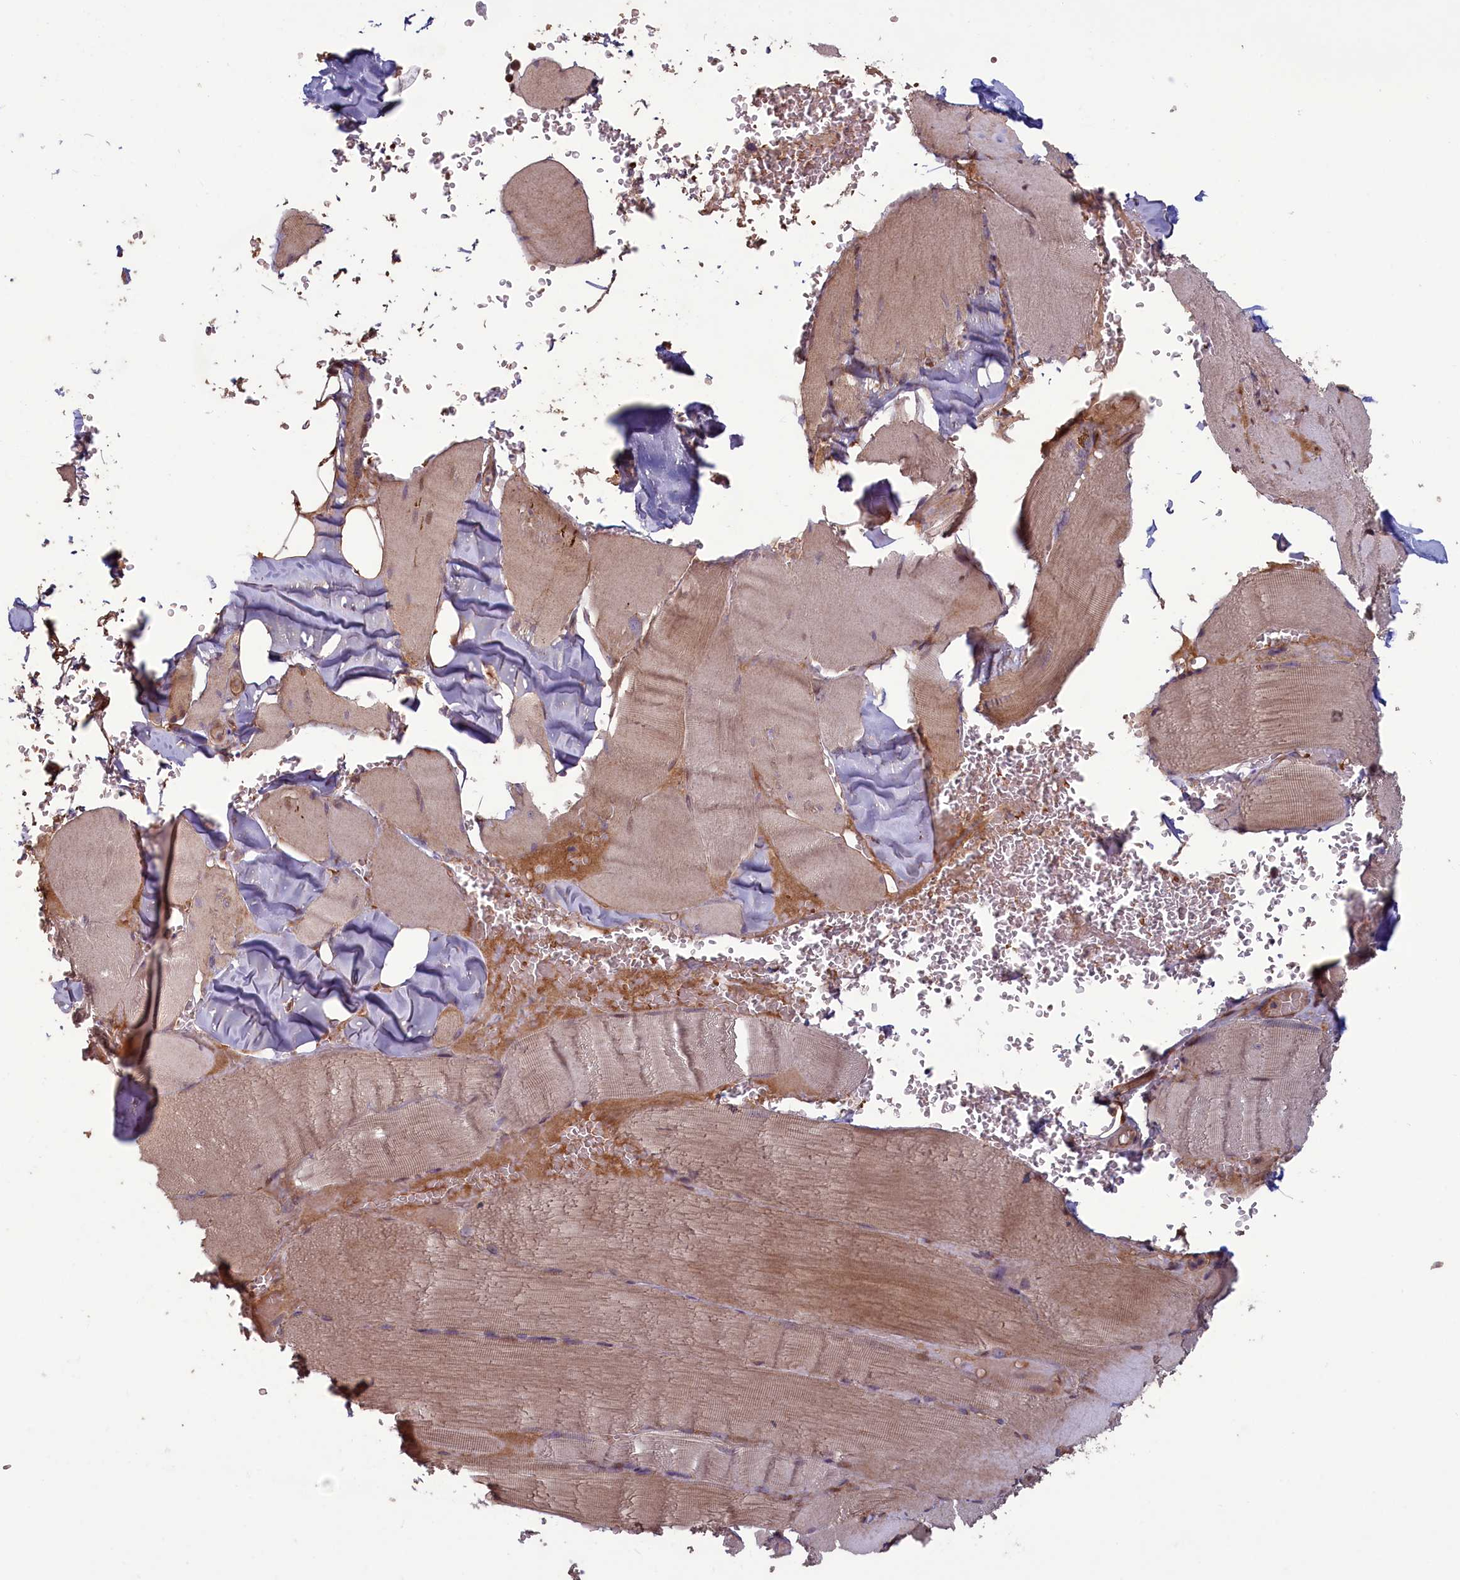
{"staining": {"intensity": "moderate", "quantity": "25%-75%", "location": "cytoplasmic/membranous"}, "tissue": "skeletal muscle", "cell_type": "Myocytes", "image_type": "normal", "snomed": [{"axis": "morphology", "description": "Normal tissue, NOS"}, {"axis": "topography", "description": "Skeletal muscle"}, {"axis": "topography", "description": "Head-Neck"}], "caption": "A medium amount of moderate cytoplasmic/membranous expression is present in about 25%-75% of myocytes in unremarkable skeletal muscle. The protein is shown in brown color, while the nuclei are stained blue.", "gene": "CIAO2B", "patient": {"sex": "male", "age": 66}}